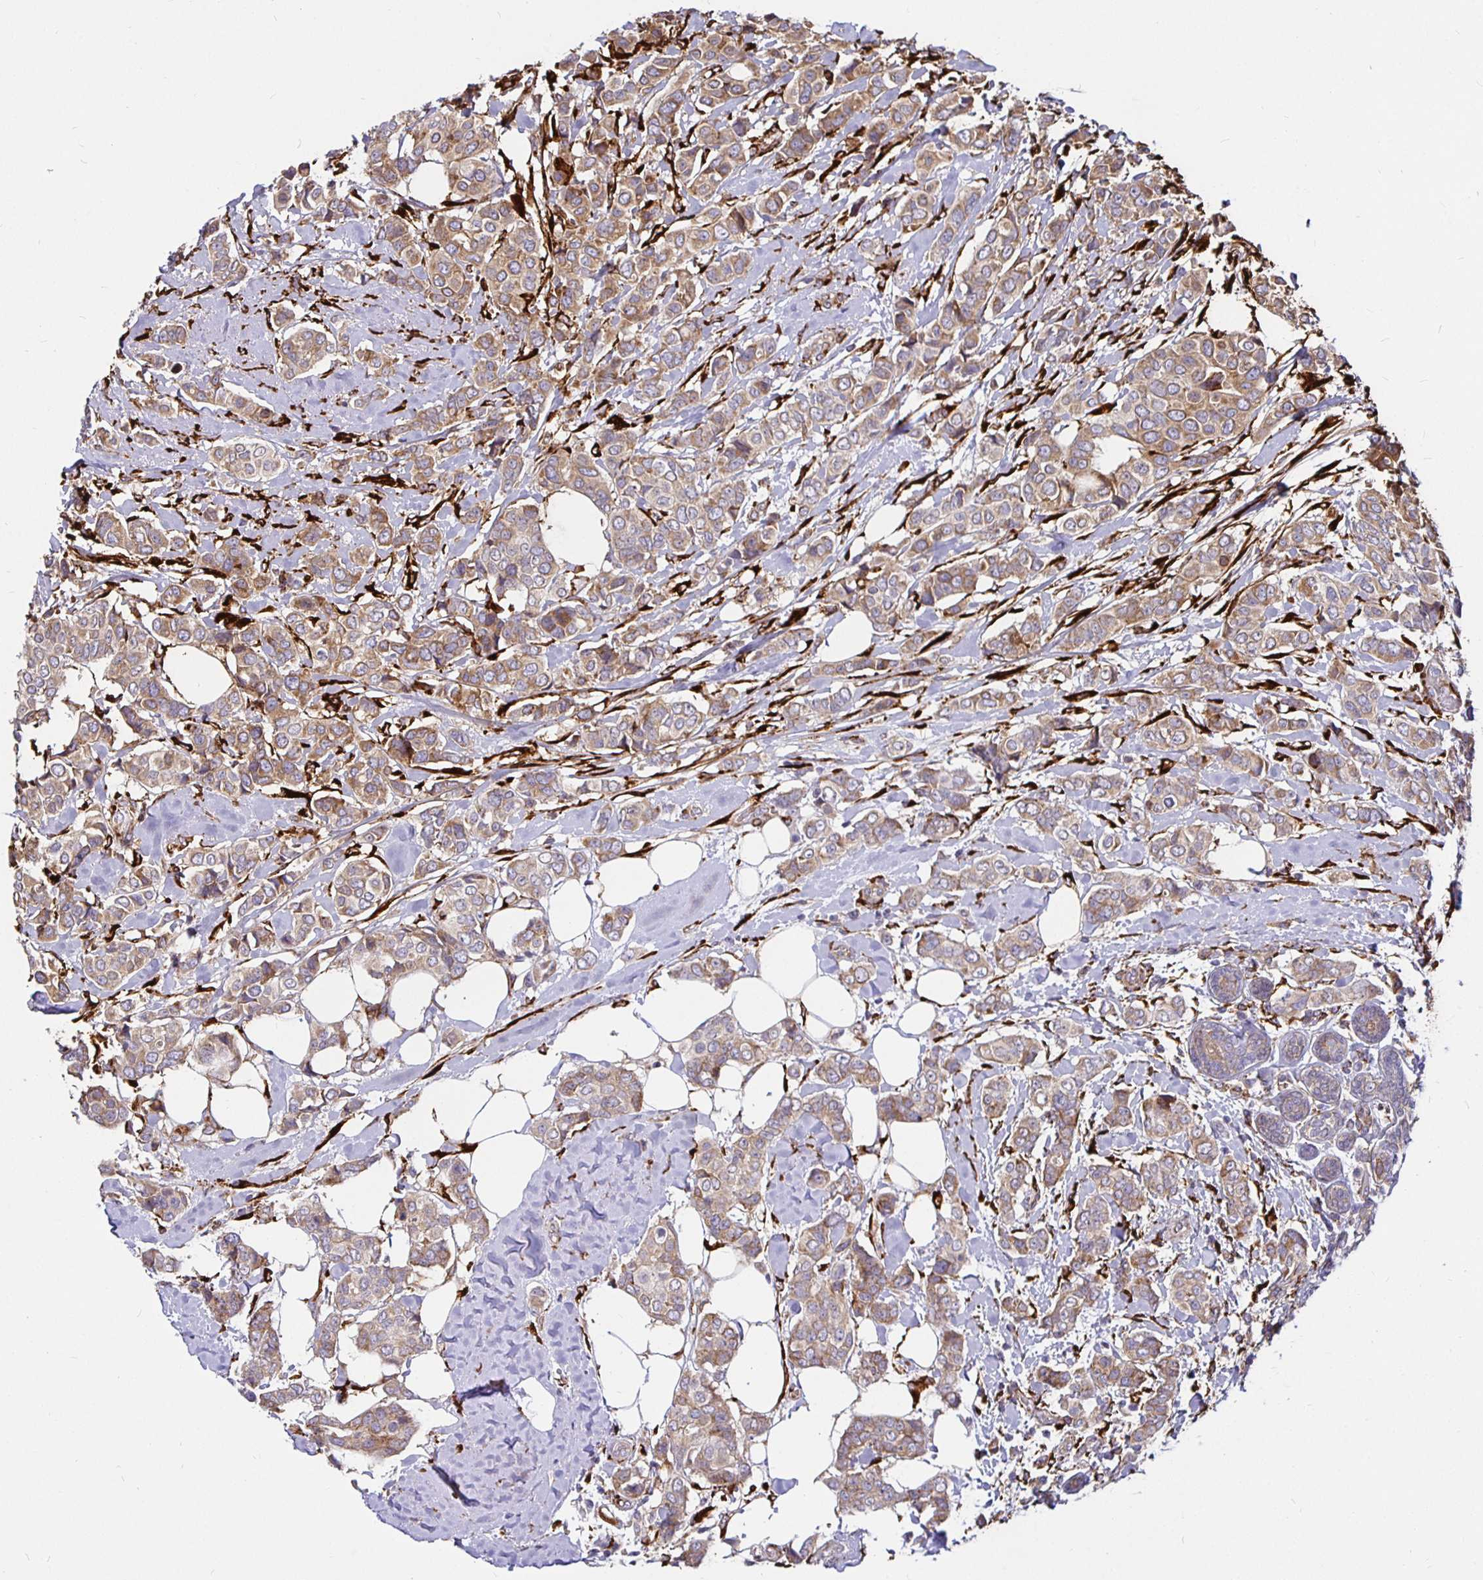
{"staining": {"intensity": "moderate", "quantity": ">75%", "location": "cytoplasmic/membranous"}, "tissue": "breast cancer", "cell_type": "Tumor cells", "image_type": "cancer", "snomed": [{"axis": "morphology", "description": "Lobular carcinoma"}, {"axis": "topography", "description": "Breast"}], "caption": "DAB immunohistochemical staining of human breast lobular carcinoma shows moderate cytoplasmic/membranous protein expression in about >75% of tumor cells.", "gene": "P4HA2", "patient": {"sex": "female", "age": 51}}